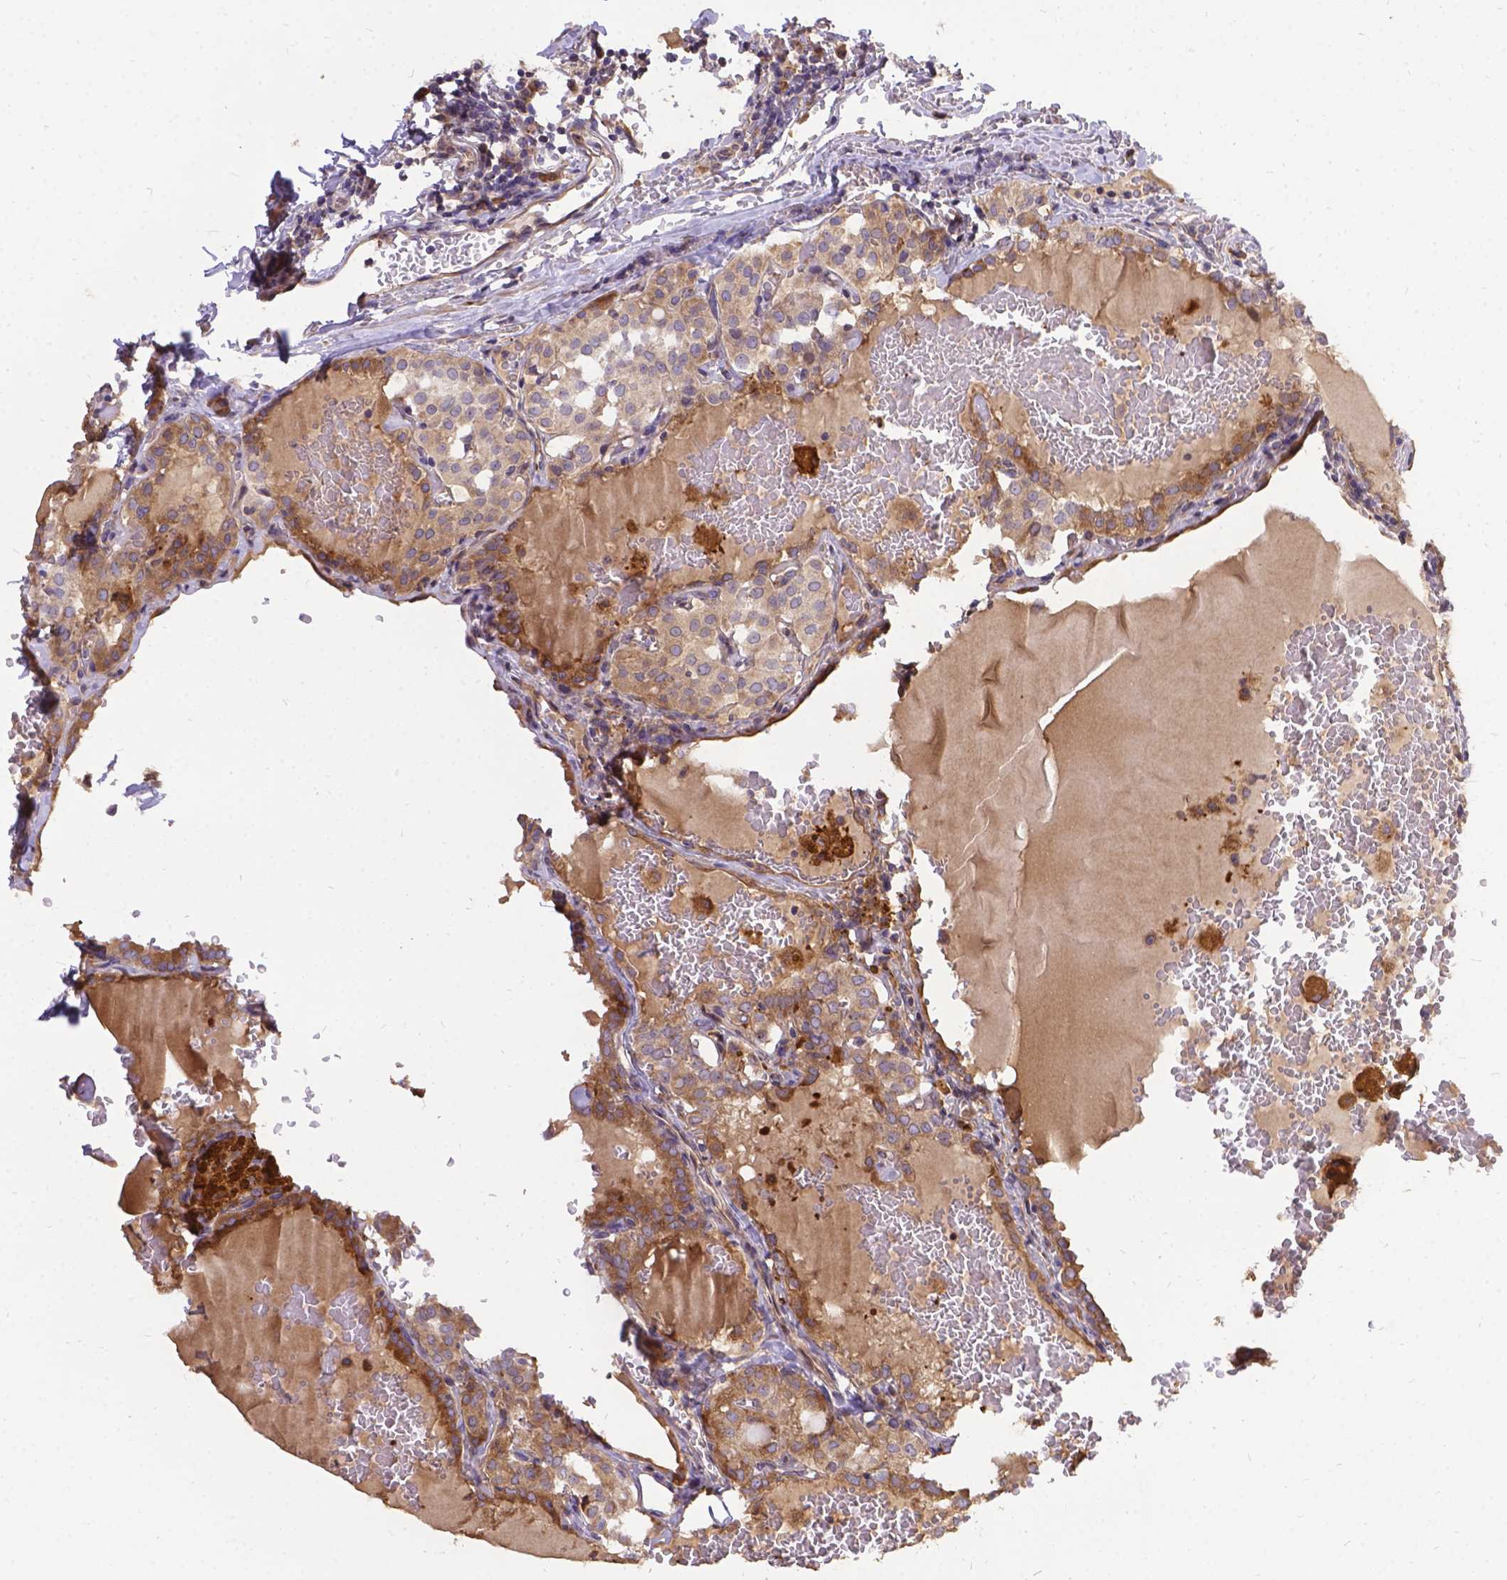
{"staining": {"intensity": "weak", "quantity": ">75%", "location": "cytoplasmic/membranous"}, "tissue": "thyroid cancer", "cell_type": "Tumor cells", "image_type": "cancer", "snomed": [{"axis": "morphology", "description": "Papillary adenocarcinoma, NOS"}, {"axis": "topography", "description": "Thyroid gland"}], "caption": "Papillary adenocarcinoma (thyroid) stained for a protein demonstrates weak cytoplasmic/membranous positivity in tumor cells.", "gene": "DENND6A", "patient": {"sex": "male", "age": 20}}